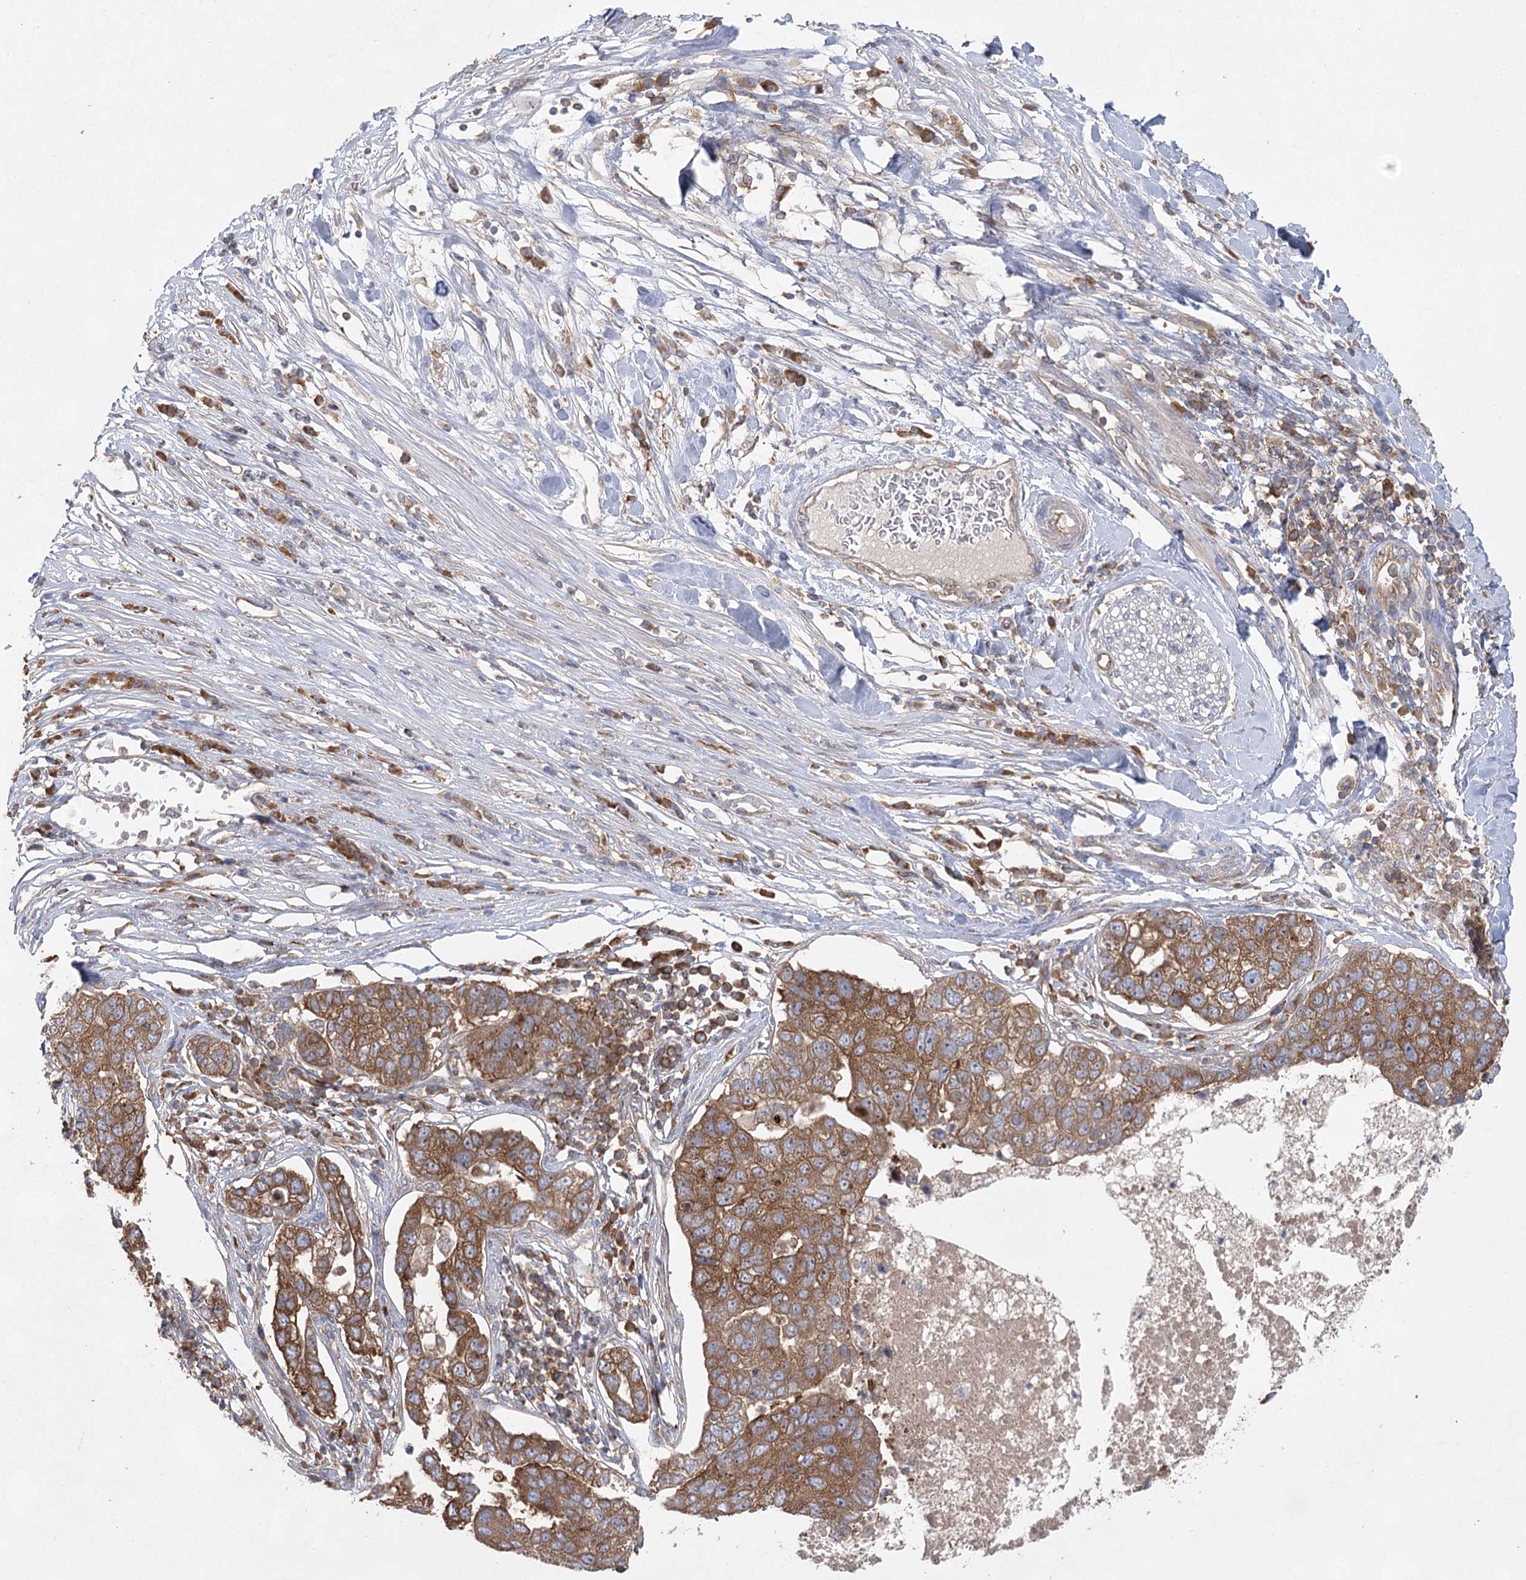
{"staining": {"intensity": "moderate", "quantity": ">75%", "location": "cytoplasmic/membranous"}, "tissue": "pancreatic cancer", "cell_type": "Tumor cells", "image_type": "cancer", "snomed": [{"axis": "morphology", "description": "Adenocarcinoma, NOS"}, {"axis": "topography", "description": "Pancreas"}], "caption": "Immunohistochemistry (IHC) of human pancreatic cancer (adenocarcinoma) reveals medium levels of moderate cytoplasmic/membranous expression in about >75% of tumor cells. Nuclei are stained in blue.", "gene": "EIF3A", "patient": {"sex": "female", "age": 61}}